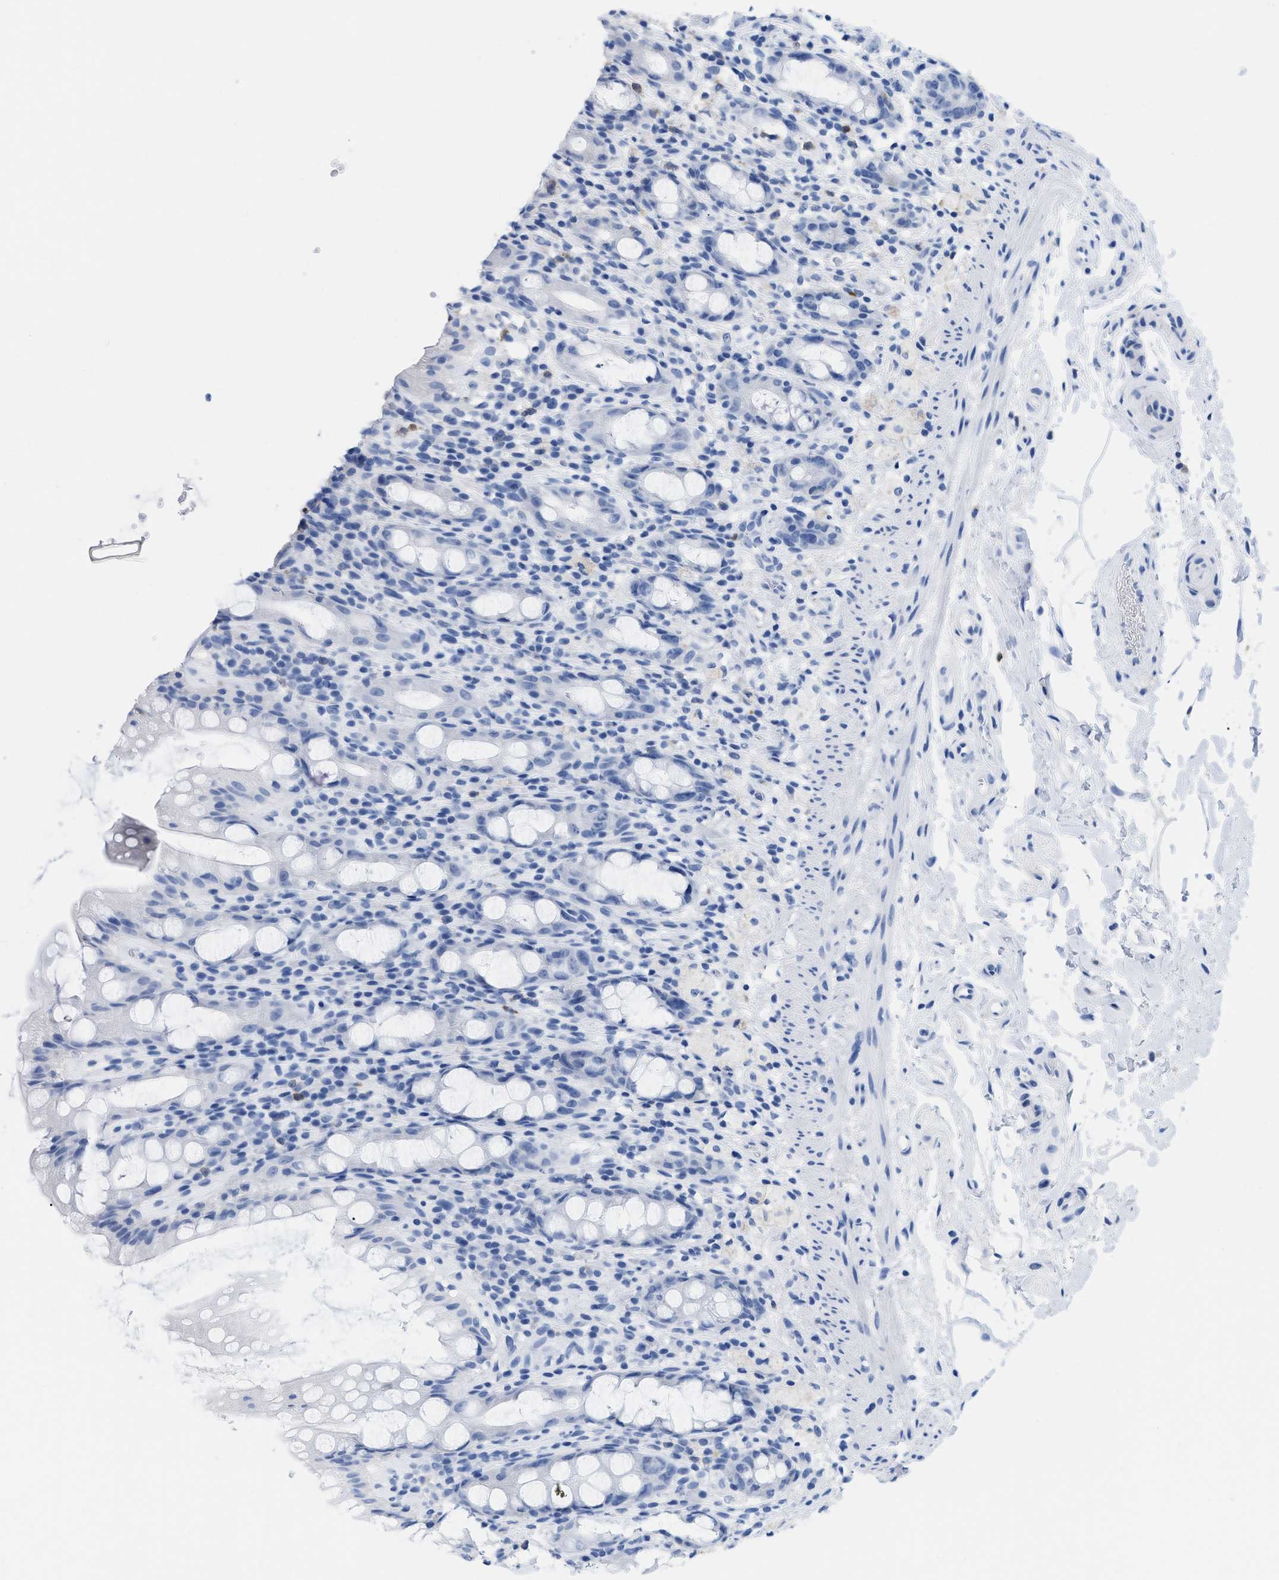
{"staining": {"intensity": "negative", "quantity": "none", "location": "none"}, "tissue": "rectum", "cell_type": "Glandular cells", "image_type": "normal", "snomed": [{"axis": "morphology", "description": "Normal tissue, NOS"}, {"axis": "topography", "description": "Rectum"}], "caption": "An immunohistochemistry (IHC) histopathology image of benign rectum is shown. There is no staining in glandular cells of rectum.", "gene": "CR1", "patient": {"sex": "male", "age": 44}}